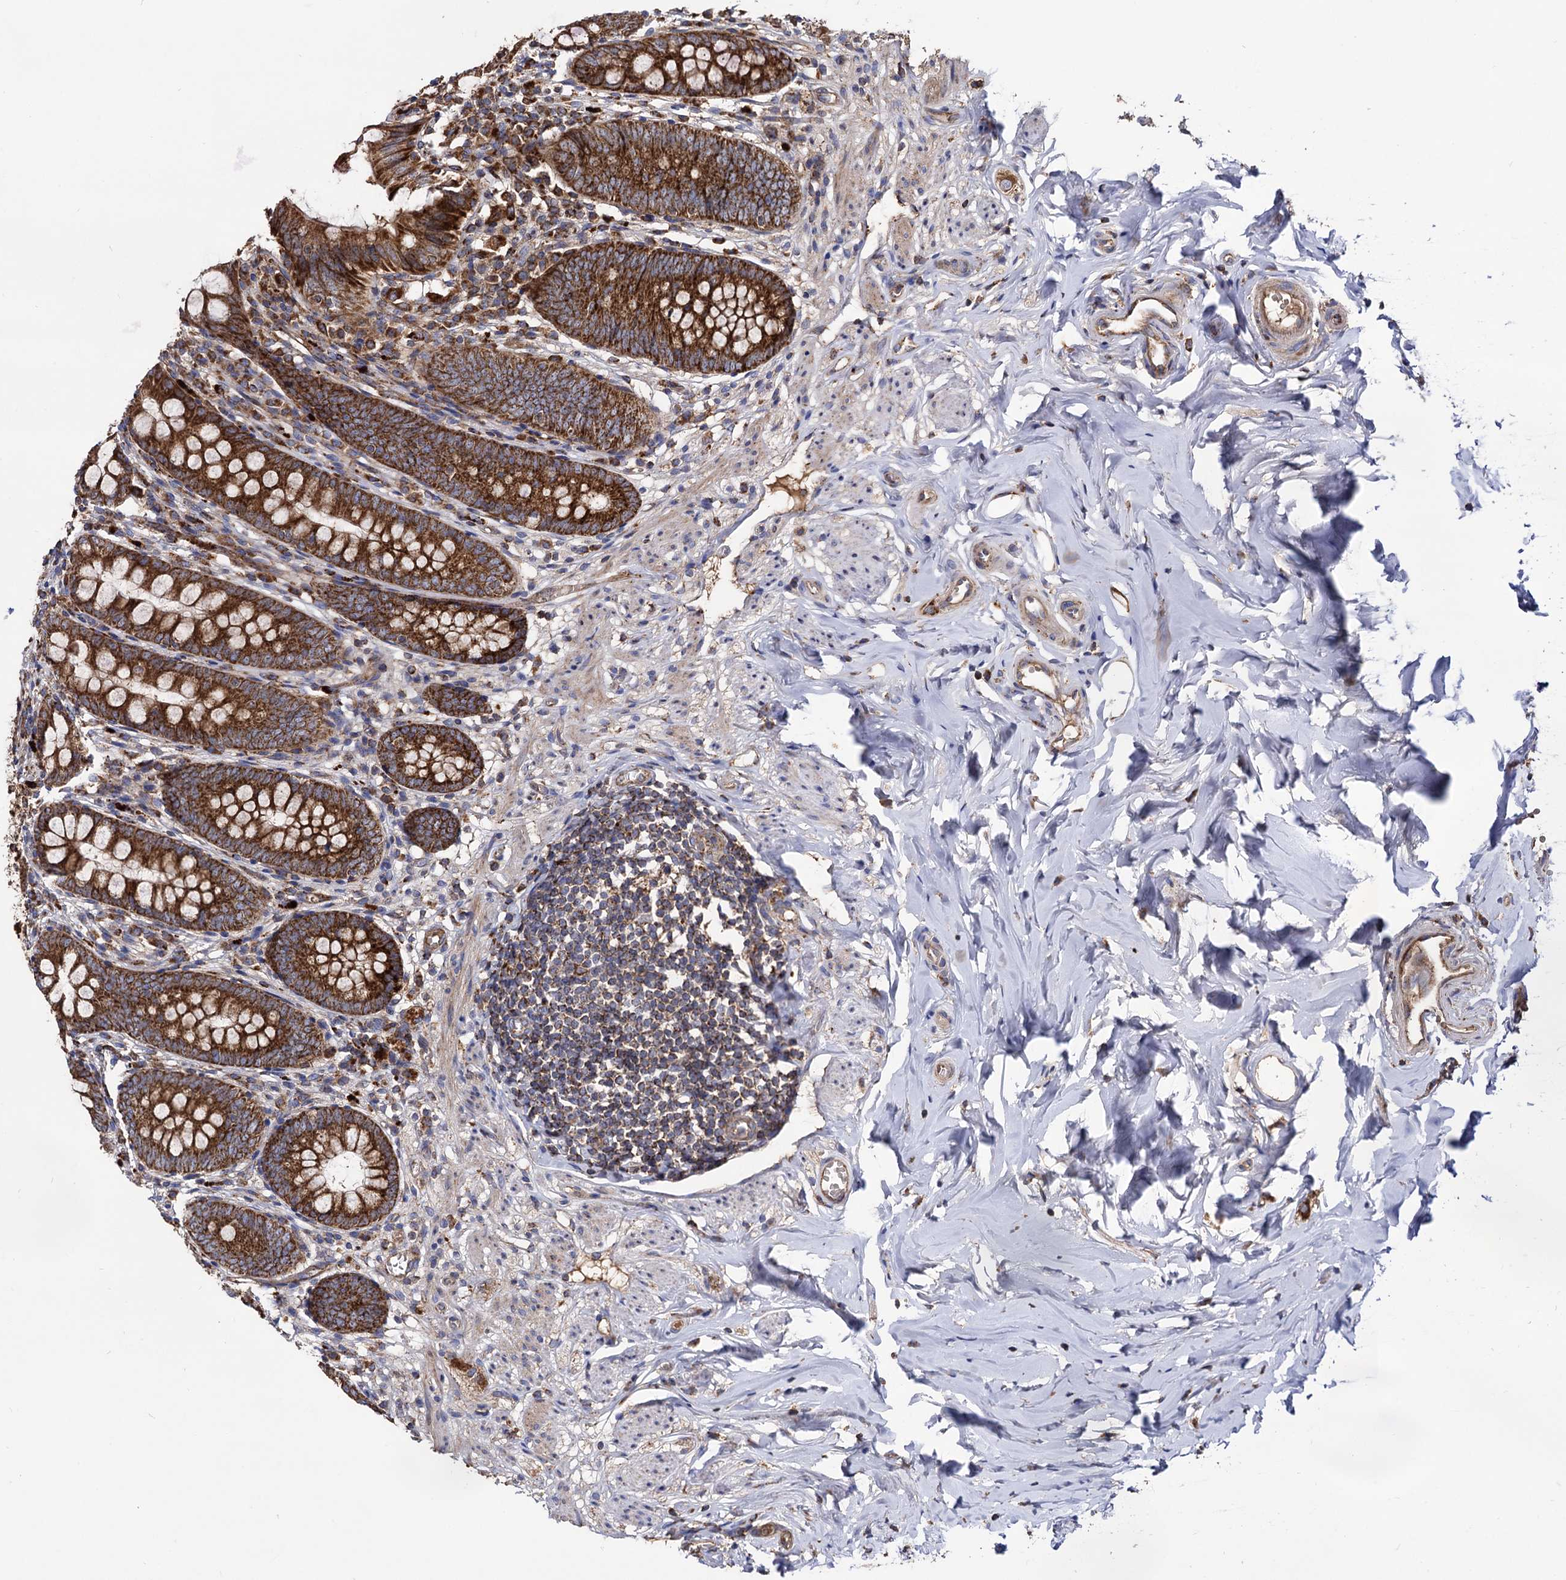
{"staining": {"intensity": "strong", "quantity": ">75%", "location": "cytoplasmic/membranous"}, "tissue": "appendix", "cell_type": "Glandular cells", "image_type": "normal", "snomed": [{"axis": "morphology", "description": "Normal tissue, NOS"}, {"axis": "topography", "description": "Appendix"}], "caption": "Protein expression analysis of unremarkable appendix displays strong cytoplasmic/membranous staining in about >75% of glandular cells.", "gene": "IQCH", "patient": {"sex": "female", "age": 51}}